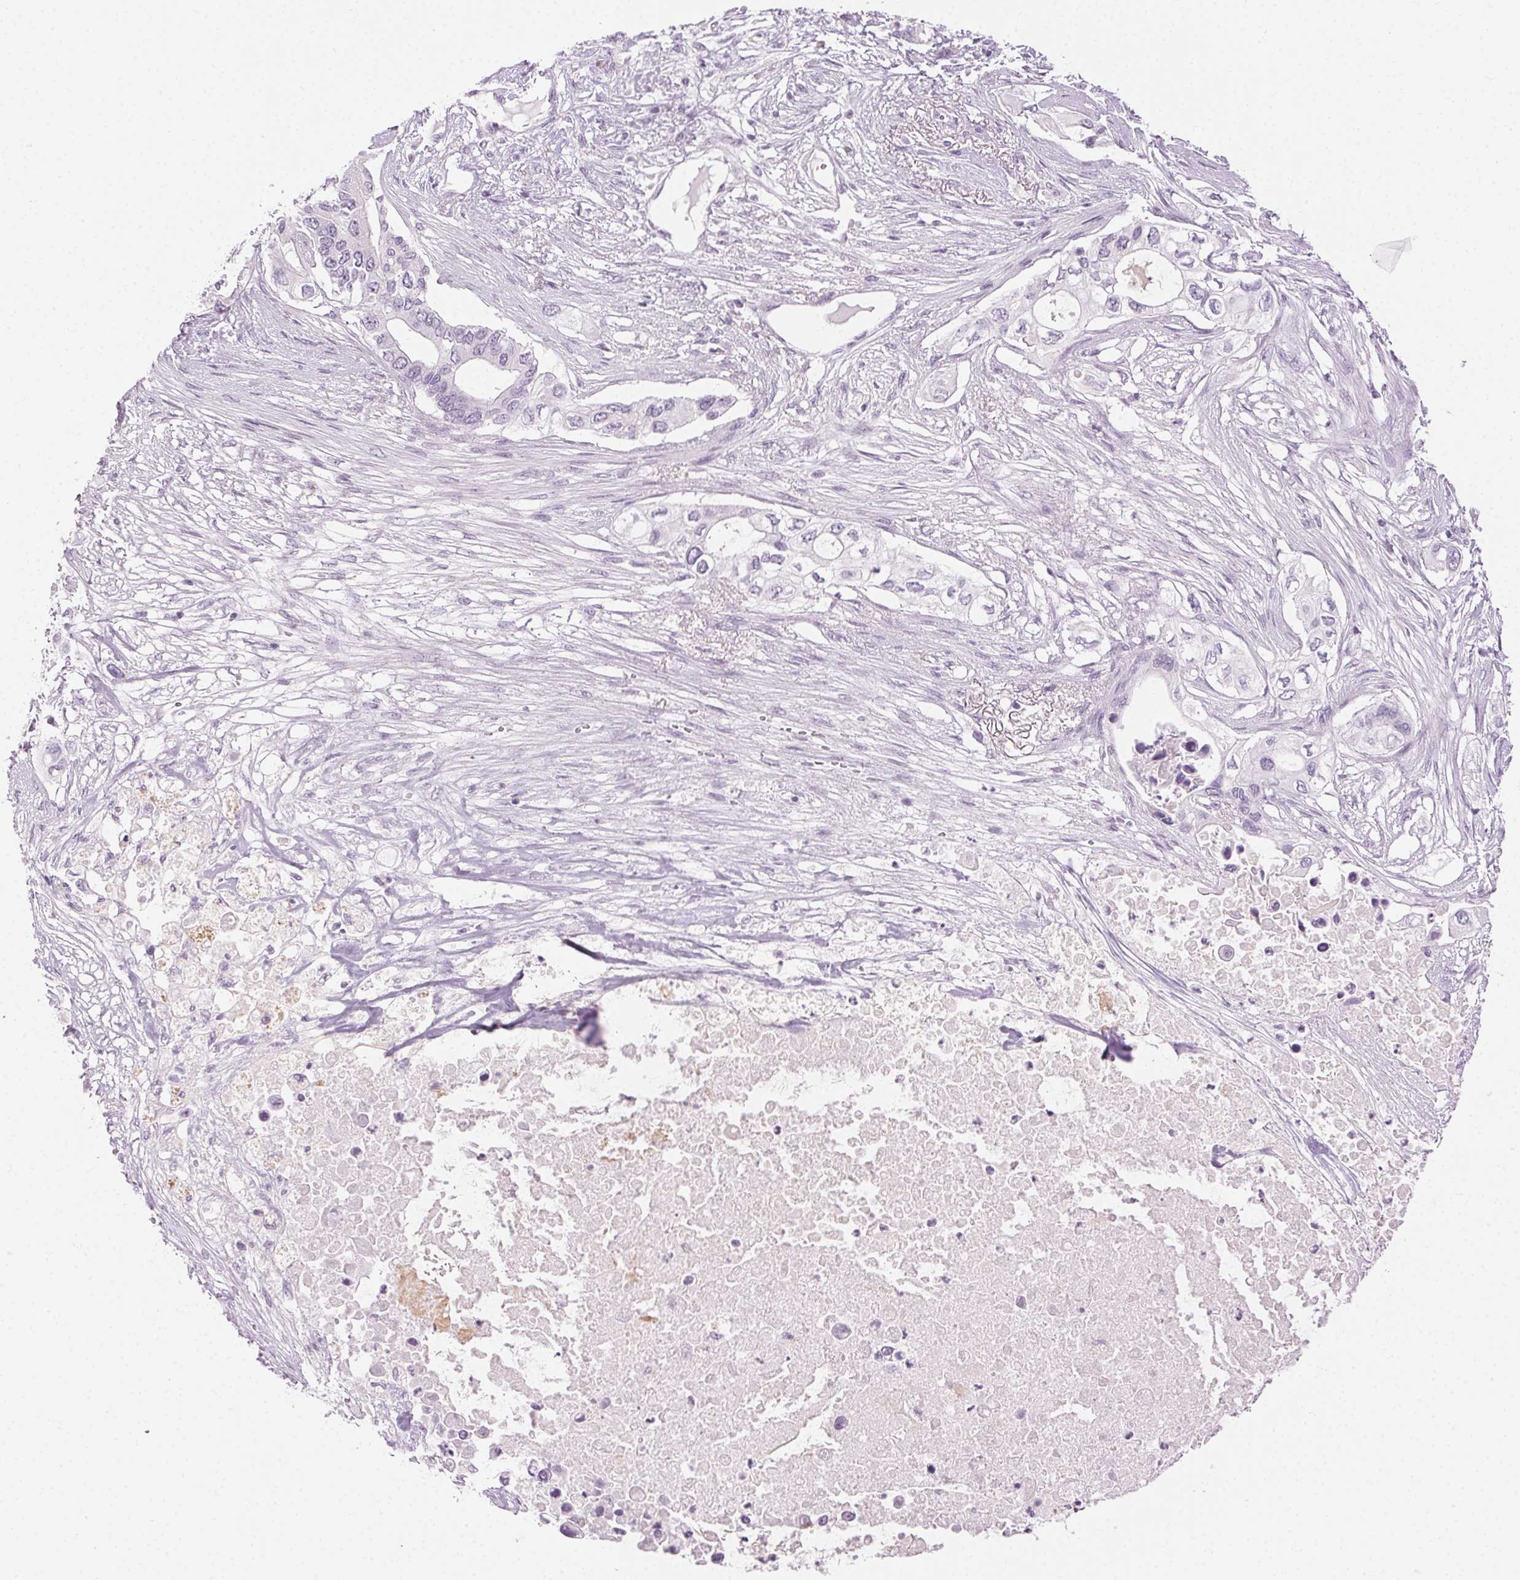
{"staining": {"intensity": "negative", "quantity": "none", "location": "none"}, "tissue": "pancreatic cancer", "cell_type": "Tumor cells", "image_type": "cancer", "snomed": [{"axis": "morphology", "description": "Adenocarcinoma, NOS"}, {"axis": "topography", "description": "Pancreas"}], "caption": "Immunohistochemical staining of human pancreatic adenocarcinoma exhibits no significant positivity in tumor cells. The staining was performed using DAB (3,3'-diaminobenzidine) to visualize the protein expression in brown, while the nuclei were stained in blue with hematoxylin (Magnification: 20x).", "gene": "AIF1L", "patient": {"sex": "female", "age": 63}}